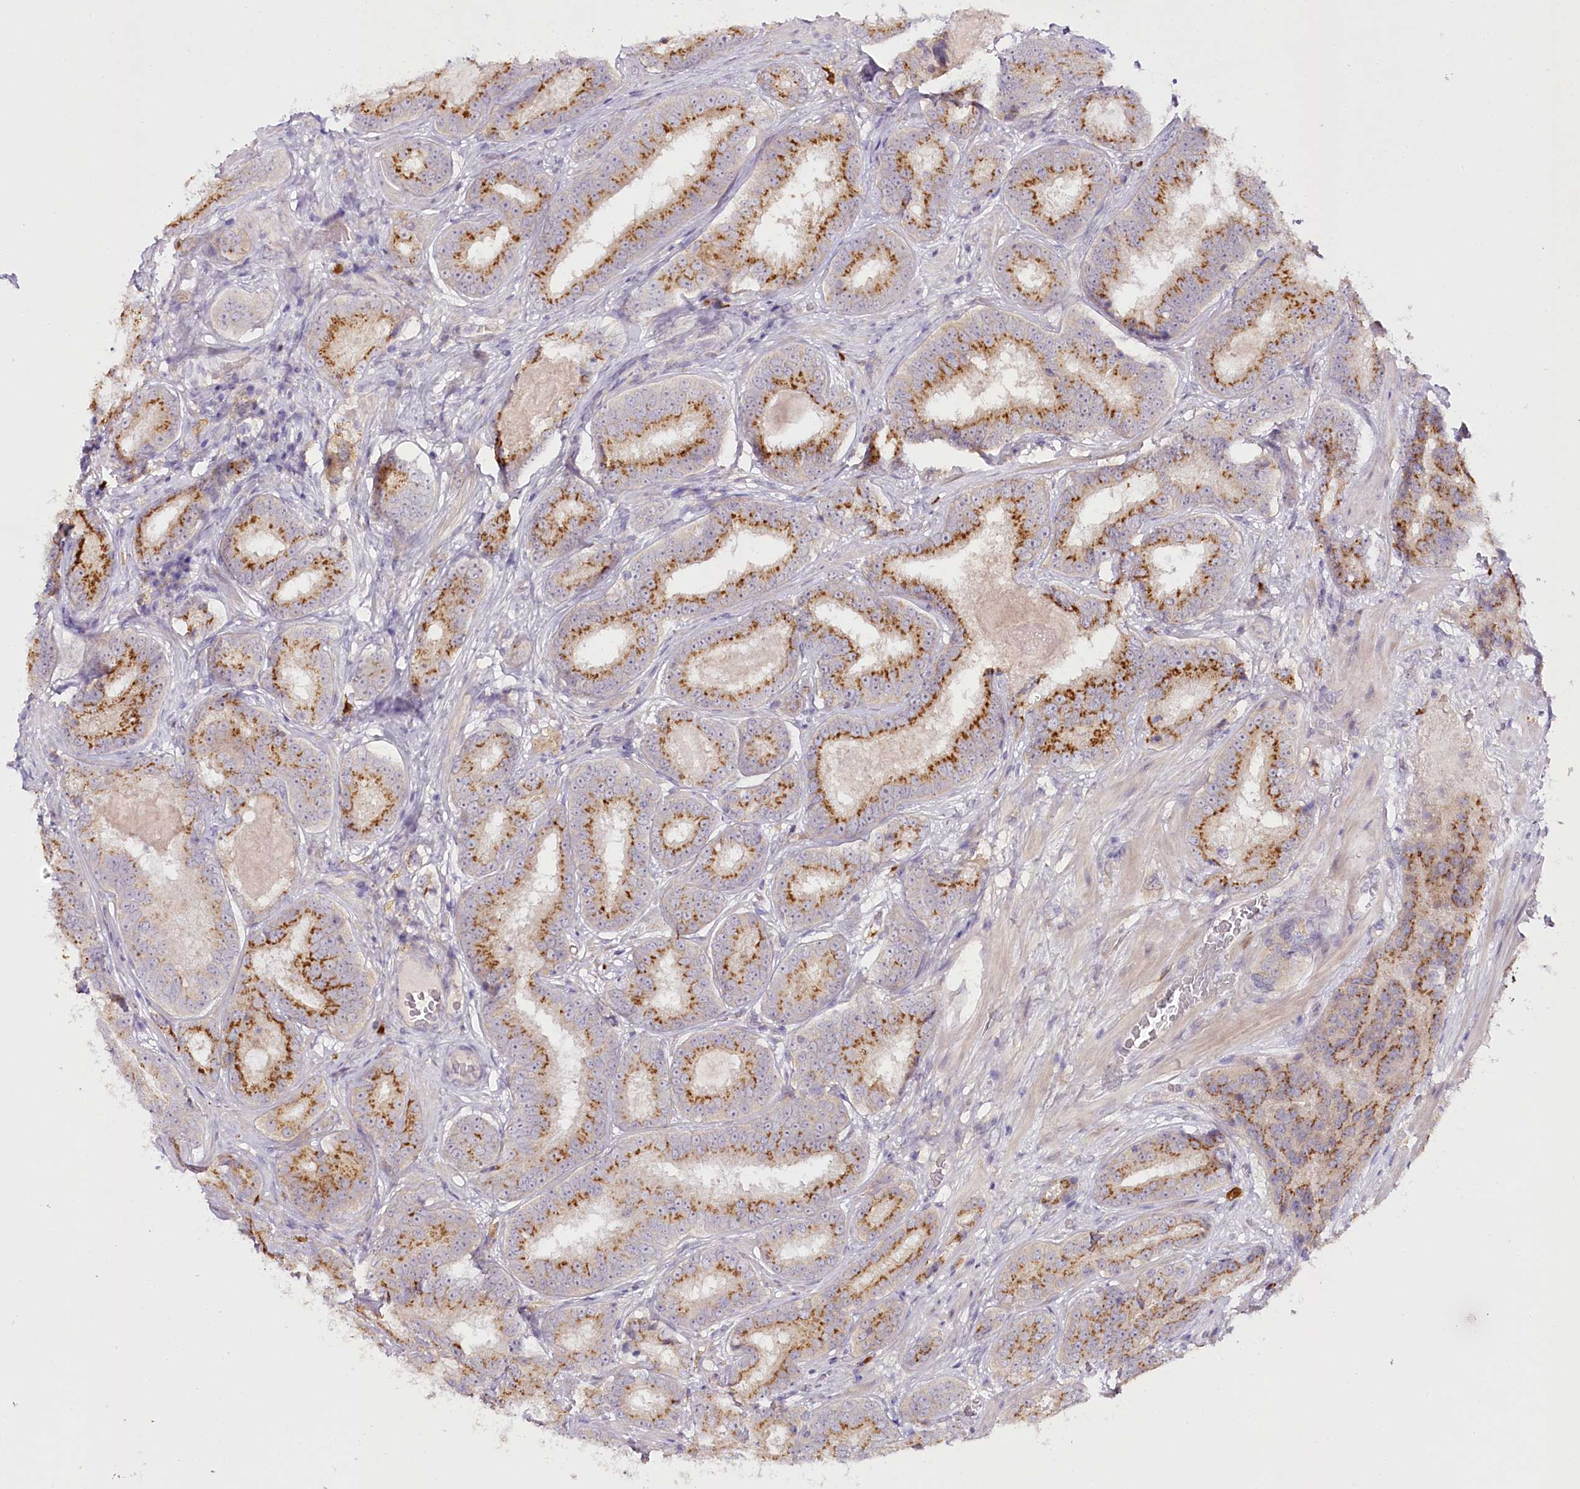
{"staining": {"intensity": "strong", "quantity": ">75%", "location": "cytoplasmic/membranous"}, "tissue": "prostate cancer", "cell_type": "Tumor cells", "image_type": "cancer", "snomed": [{"axis": "morphology", "description": "Adenocarcinoma, High grade"}, {"axis": "topography", "description": "Prostate"}], "caption": "Protein expression analysis of adenocarcinoma (high-grade) (prostate) displays strong cytoplasmic/membranous positivity in about >75% of tumor cells.", "gene": "VWA5A", "patient": {"sex": "male", "age": 57}}